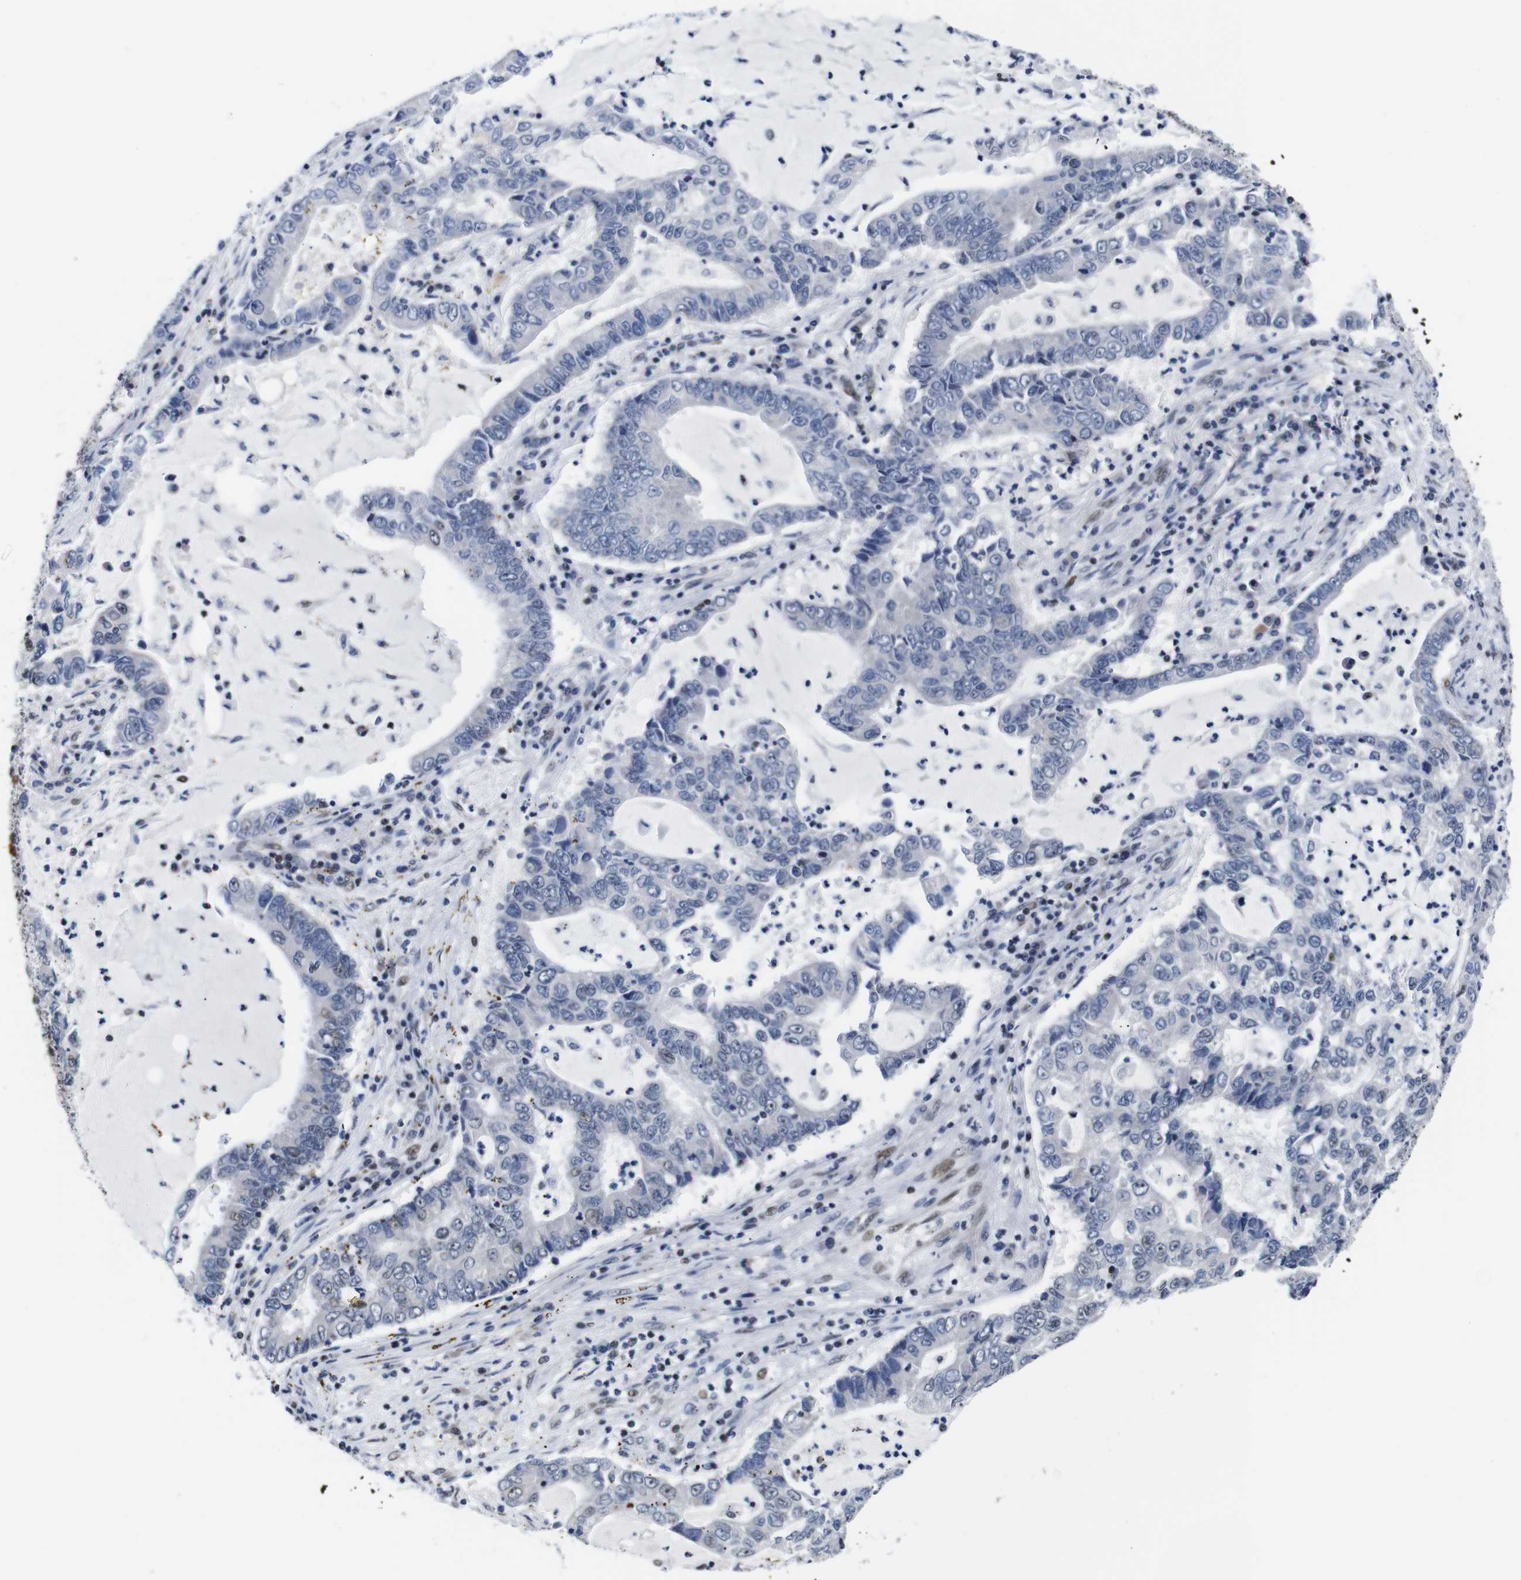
{"staining": {"intensity": "negative", "quantity": "none", "location": "none"}, "tissue": "lung cancer", "cell_type": "Tumor cells", "image_type": "cancer", "snomed": [{"axis": "morphology", "description": "Adenocarcinoma, NOS"}, {"axis": "topography", "description": "Lung"}], "caption": "A micrograph of lung cancer (adenocarcinoma) stained for a protein displays no brown staining in tumor cells.", "gene": "GATA6", "patient": {"sex": "female", "age": 51}}